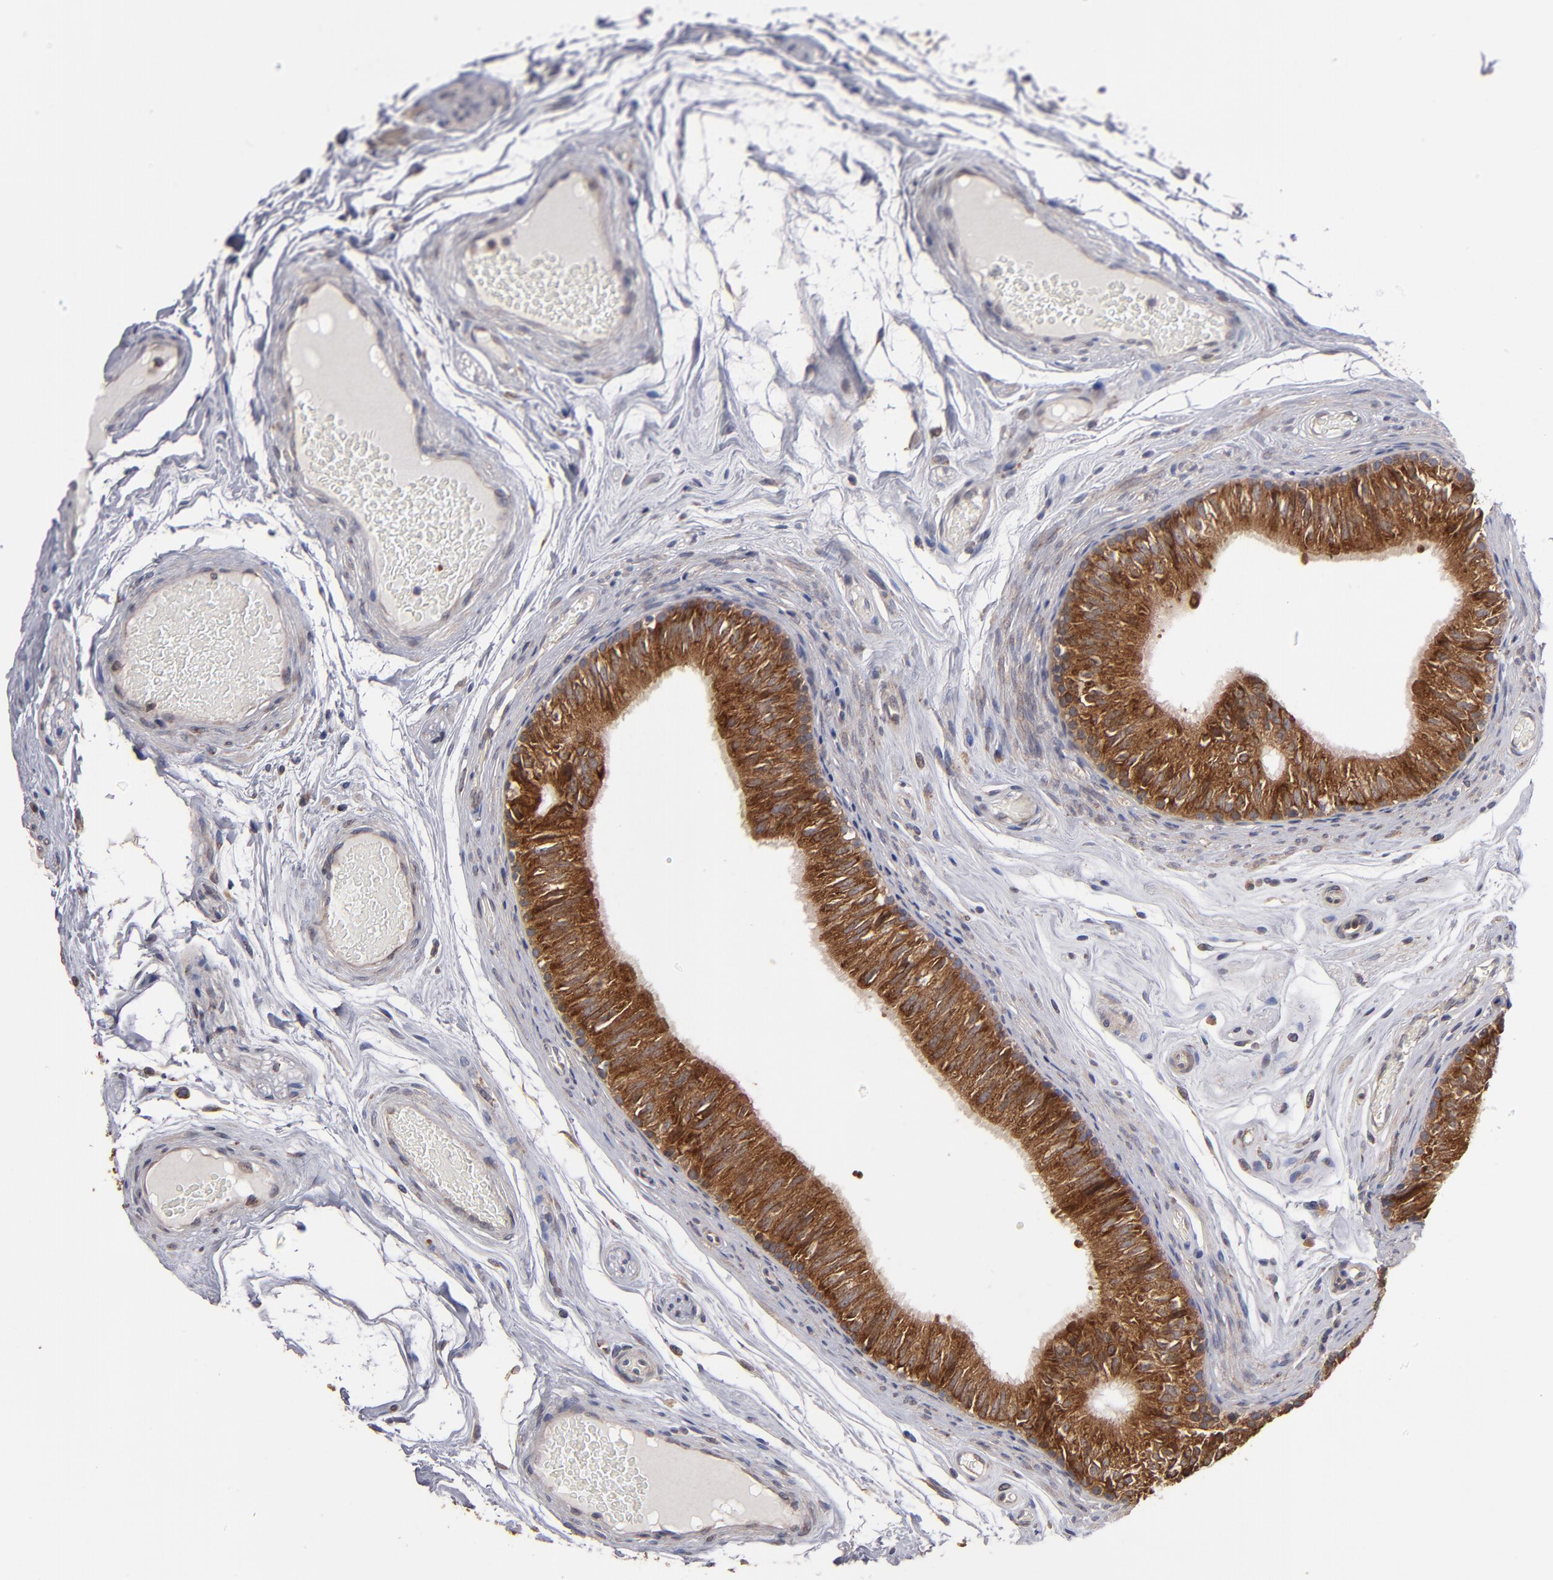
{"staining": {"intensity": "moderate", "quantity": ">75%", "location": "cytoplasmic/membranous"}, "tissue": "epididymis", "cell_type": "Glandular cells", "image_type": "normal", "snomed": [{"axis": "morphology", "description": "Normal tissue, NOS"}, {"axis": "topography", "description": "Testis"}, {"axis": "topography", "description": "Epididymis"}], "caption": "Moderate cytoplasmic/membranous expression is identified in approximately >75% of glandular cells in unremarkable epididymis. (IHC, brightfield microscopy, high magnification).", "gene": "SND1", "patient": {"sex": "male", "age": 36}}